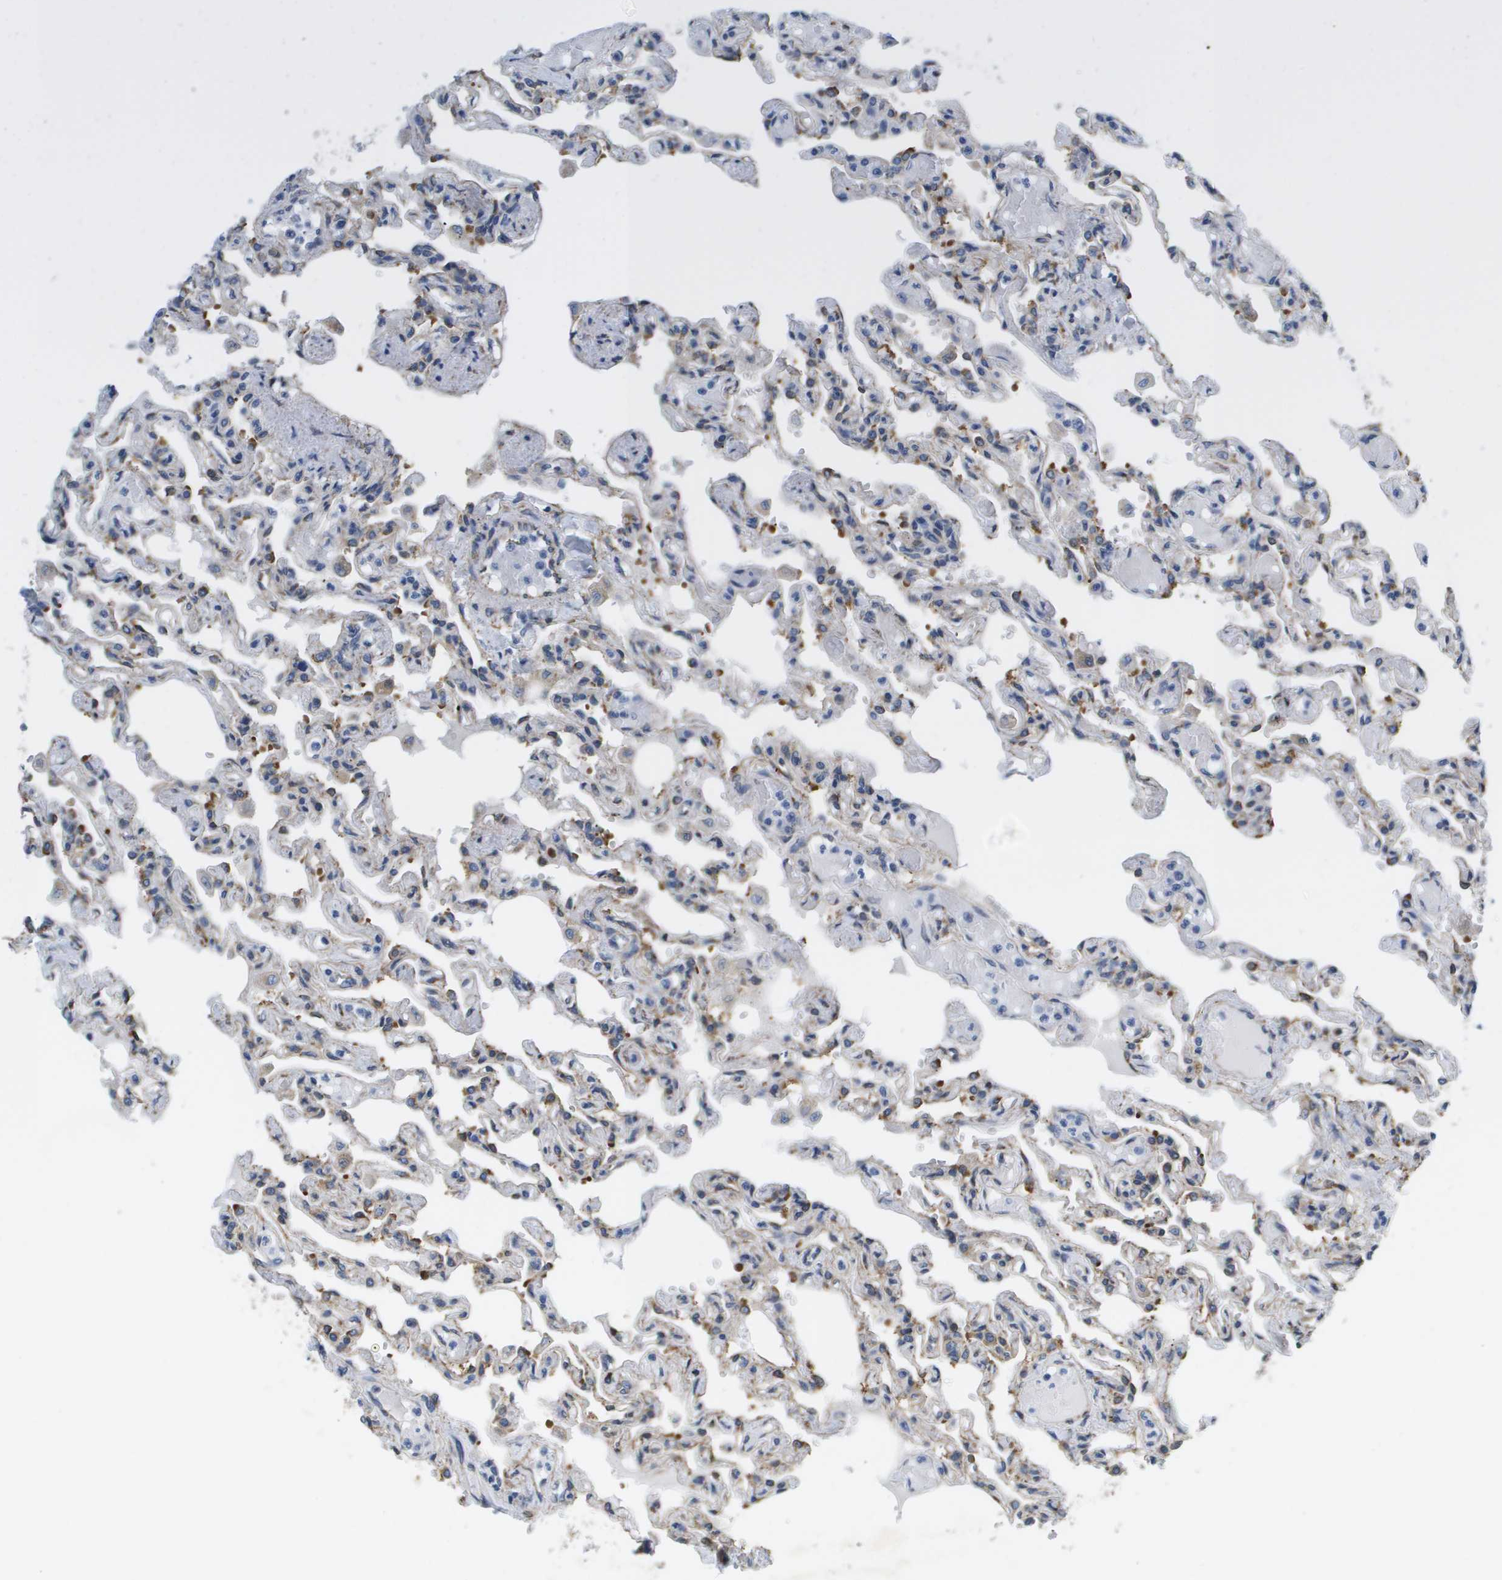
{"staining": {"intensity": "moderate", "quantity": "<25%", "location": "cytoplasmic/membranous"}, "tissue": "lung", "cell_type": "Alveolar cells", "image_type": "normal", "snomed": [{"axis": "morphology", "description": "Normal tissue, NOS"}, {"axis": "topography", "description": "Lung"}], "caption": "This photomicrograph demonstrates IHC staining of normal lung, with low moderate cytoplasmic/membranous positivity in about <25% of alveolar cells.", "gene": "ST3GAL2", "patient": {"sex": "male", "age": 21}}